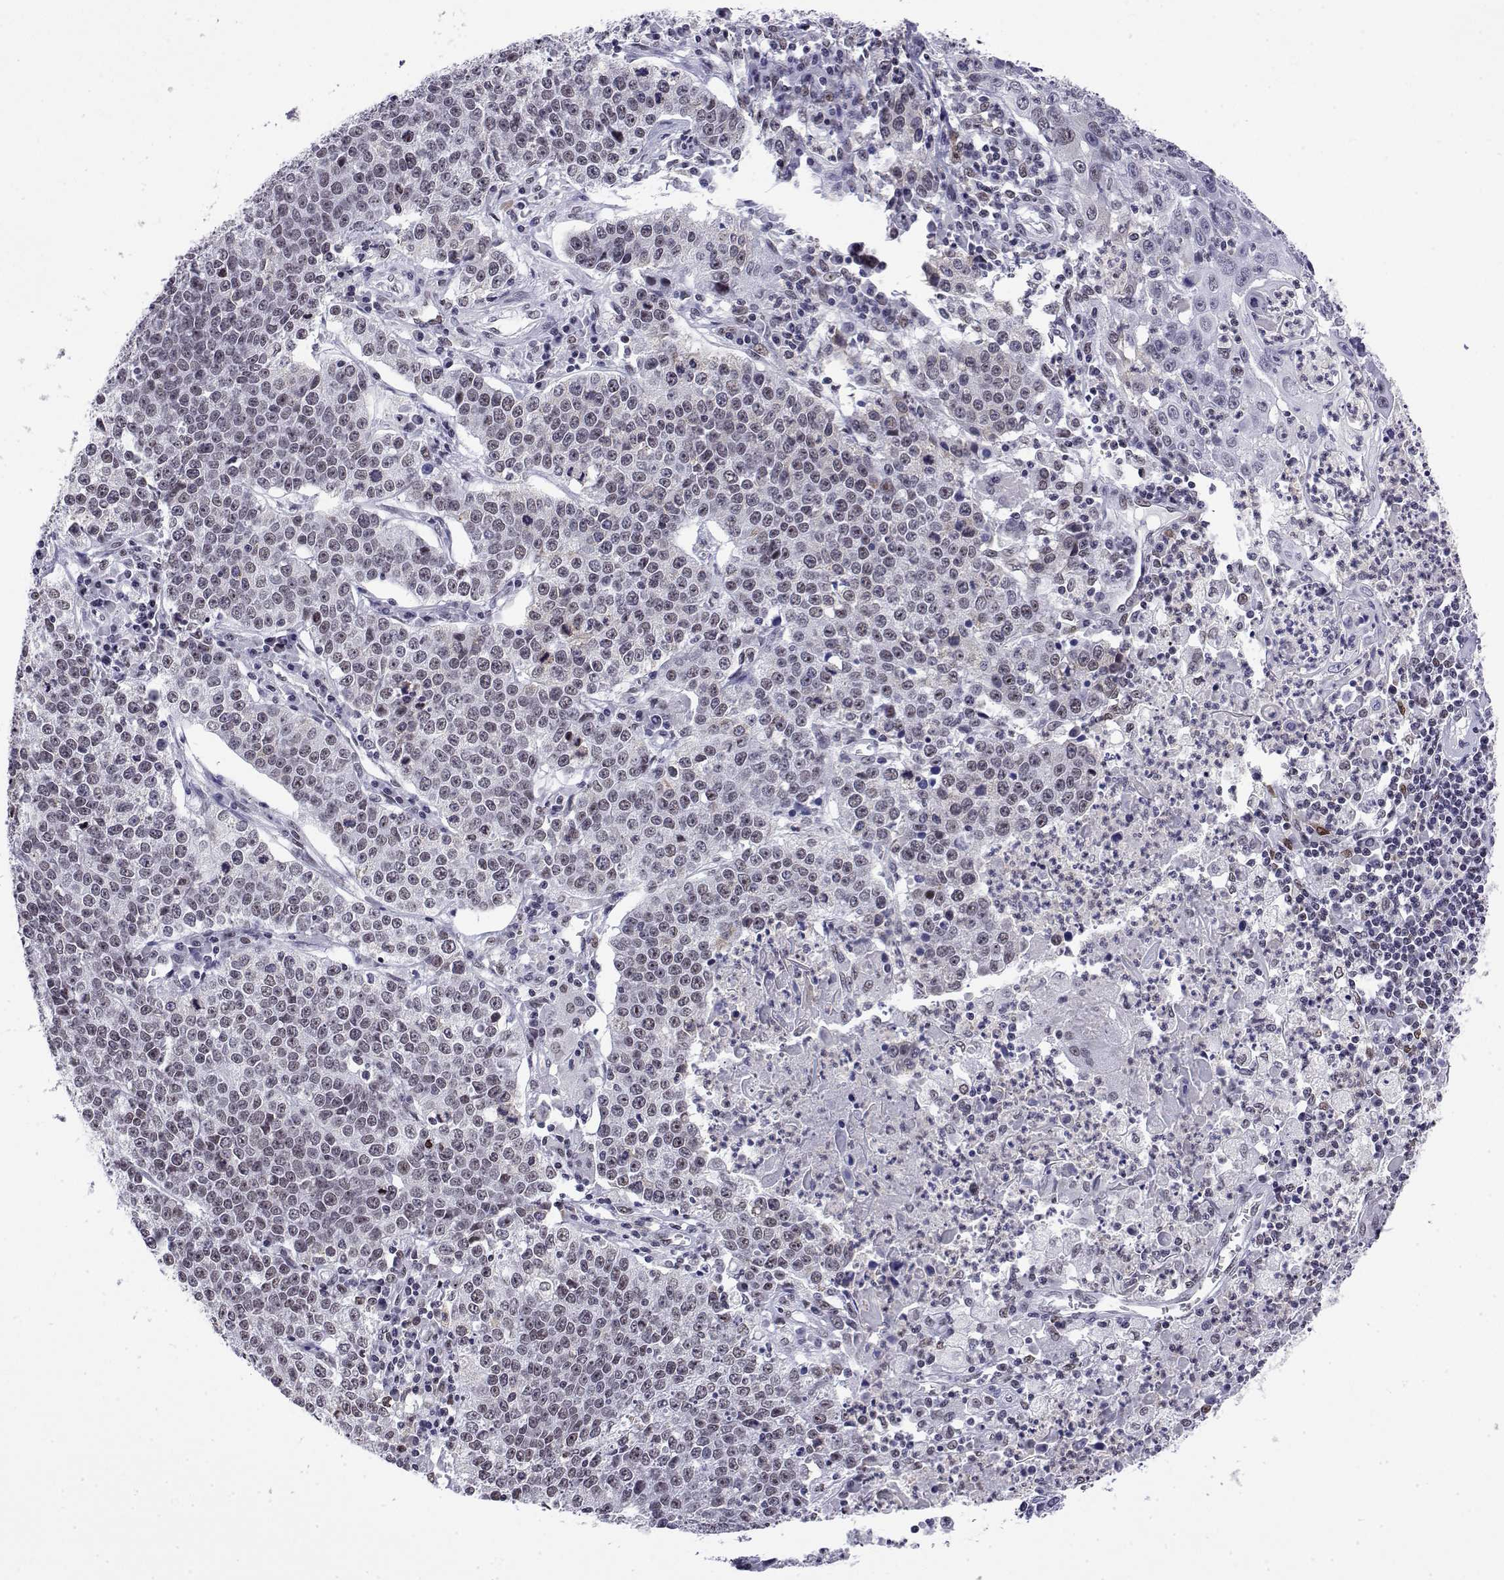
{"staining": {"intensity": "weak", "quantity": "25%-75%", "location": "nuclear"}, "tissue": "lung cancer", "cell_type": "Tumor cells", "image_type": "cancer", "snomed": [{"axis": "morphology", "description": "Squamous cell carcinoma, NOS"}, {"axis": "morphology", "description": "Squamous cell carcinoma, metastatic, NOS"}, {"axis": "topography", "description": "Lung"}, {"axis": "topography", "description": "Pleura, NOS"}], "caption": "About 25%-75% of tumor cells in human lung cancer (metastatic squamous cell carcinoma) demonstrate weak nuclear protein positivity as visualized by brown immunohistochemical staining.", "gene": "POLDIP3", "patient": {"sex": "male", "age": 72}}